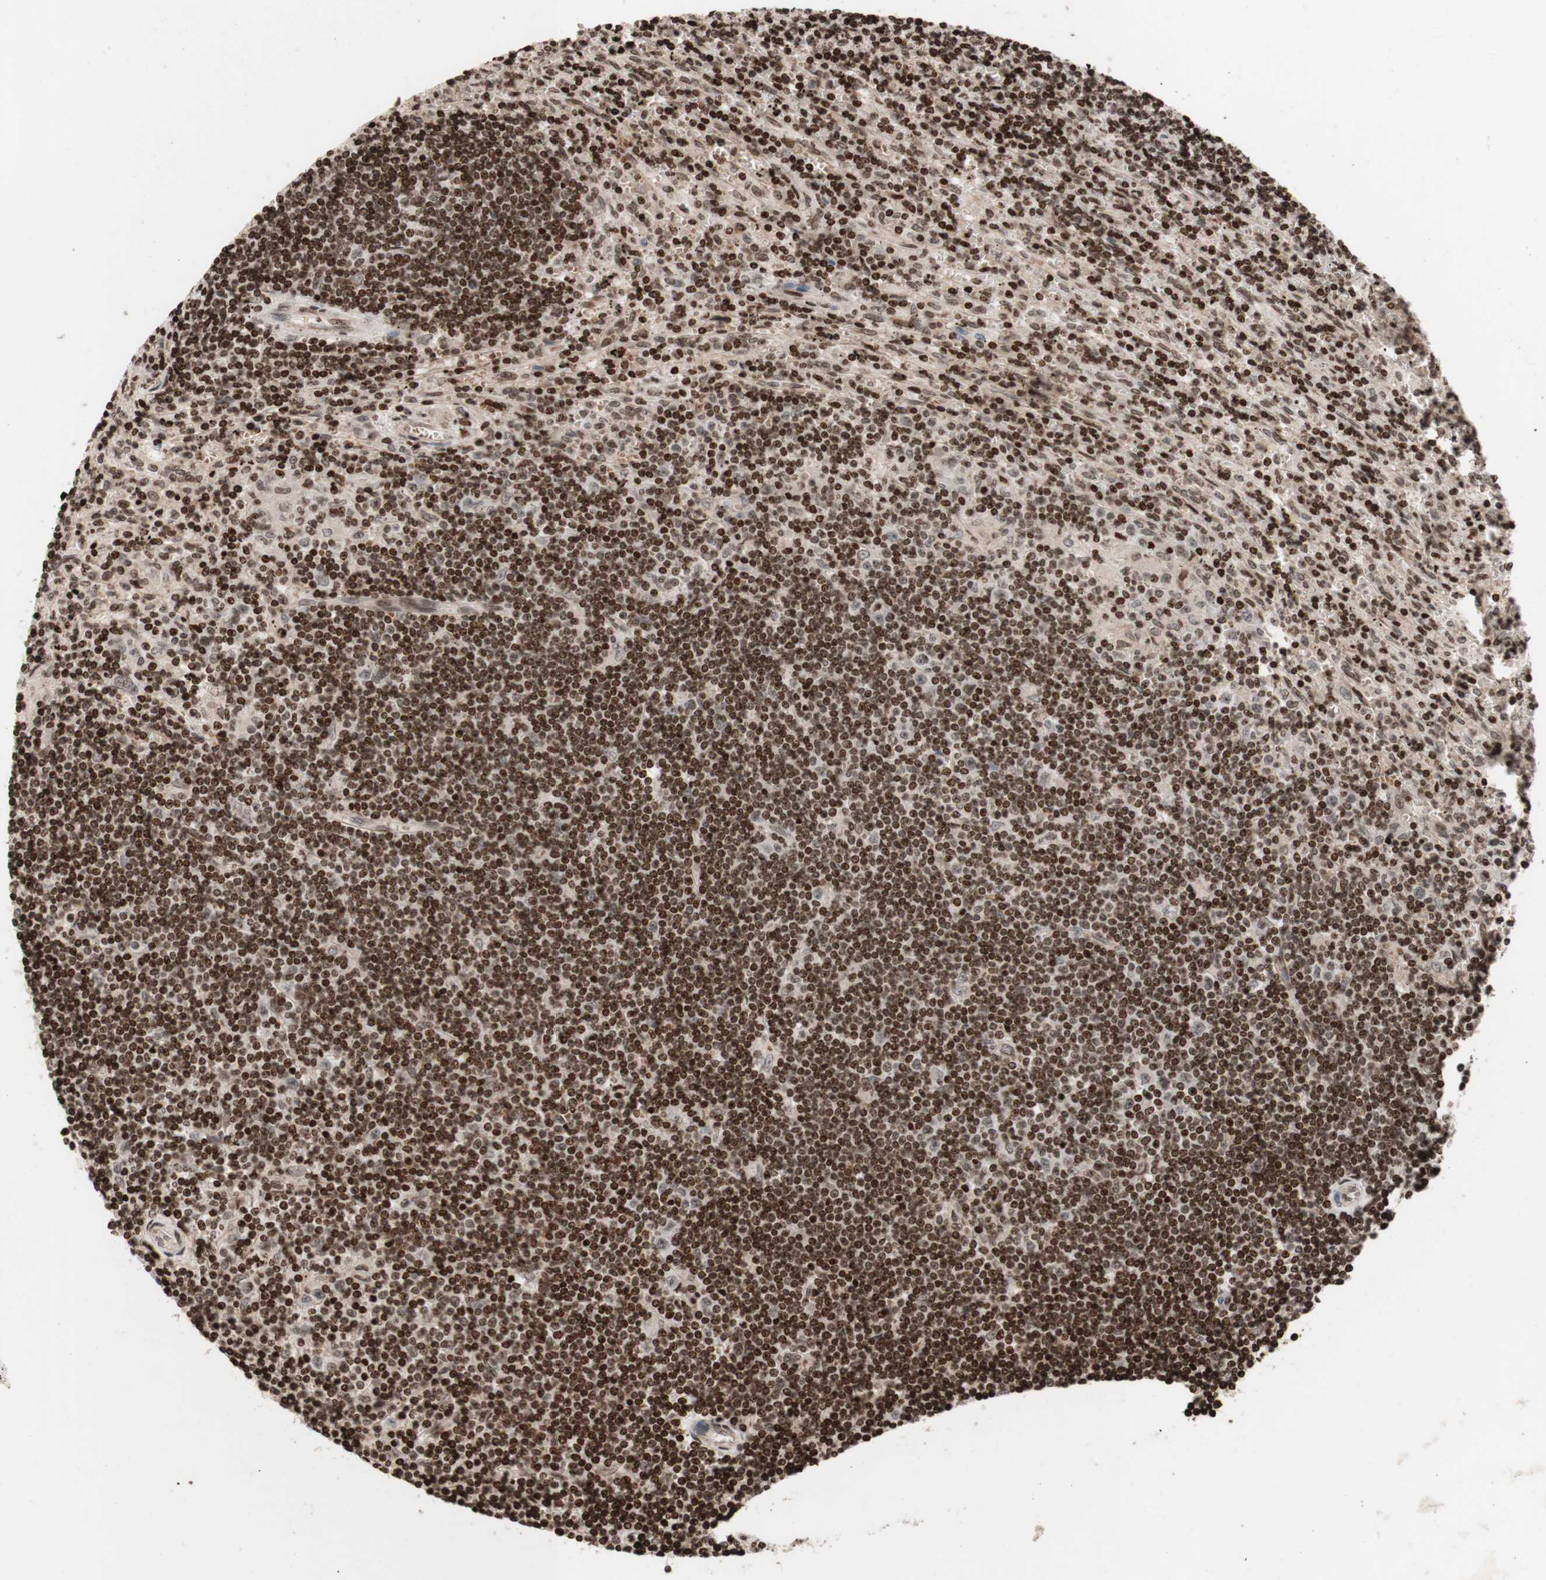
{"staining": {"intensity": "strong", "quantity": "25%-75%", "location": "cytoplasmic/membranous,nuclear"}, "tissue": "lymphoma", "cell_type": "Tumor cells", "image_type": "cancer", "snomed": [{"axis": "morphology", "description": "Malignant lymphoma, non-Hodgkin's type, Low grade"}, {"axis": "topography", "description": "Spleen"}], "caption": "Protein staining by immunohistochemistry displays strong cytoplasmic/membranous and nuclear positivity in approximately 25%-75% of tumor cells in lymphoma. The protein of interest is stained brown, and the nuclei are stained in blue (DAB IHC with brightfield microscopy, high magnification).", "gene": "POLA1", "patient": {"sex": "male", "age": 76}}